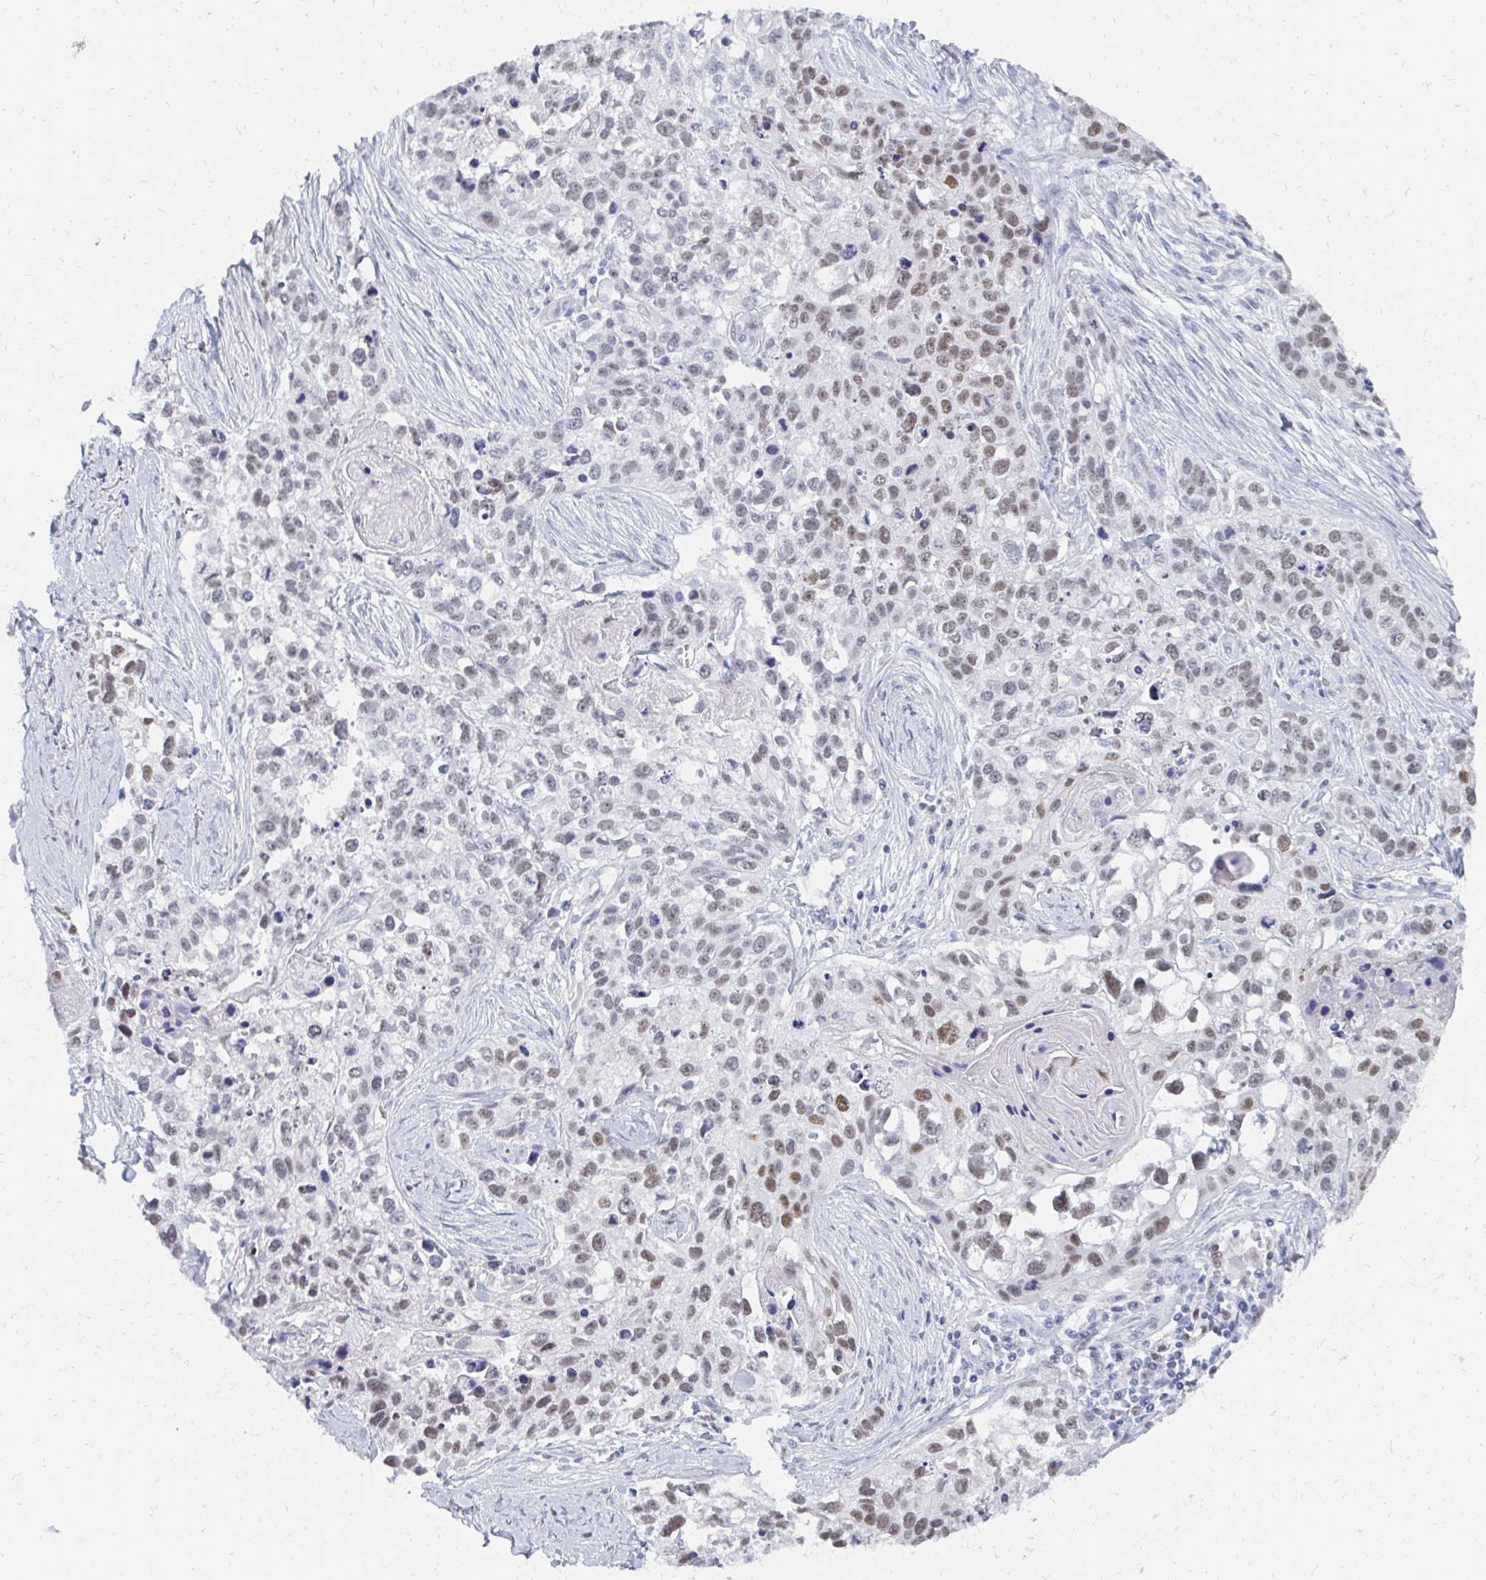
{"staining": {"intensity": "moderate", "quantity": "25%-75%", "location": "nuclear"}, "tissue": "lung cancer", "cell_type": "Tumor cells", "image_type": "cancer", "snomed": [{"axis": "morphology", "description": "Squamous cell carcinoma, NOS"}, {"axis": "topography", "description": "Lung"}], "caption": "This photomicrograph displays IHC staining of human lung cancer (squamous cell carcinoma), with medium moderate nuclear positivity in approximately 25%-75% of tumor cells.", "gene": "PLK3", "patient": {"sex": "male", "age": 74}}